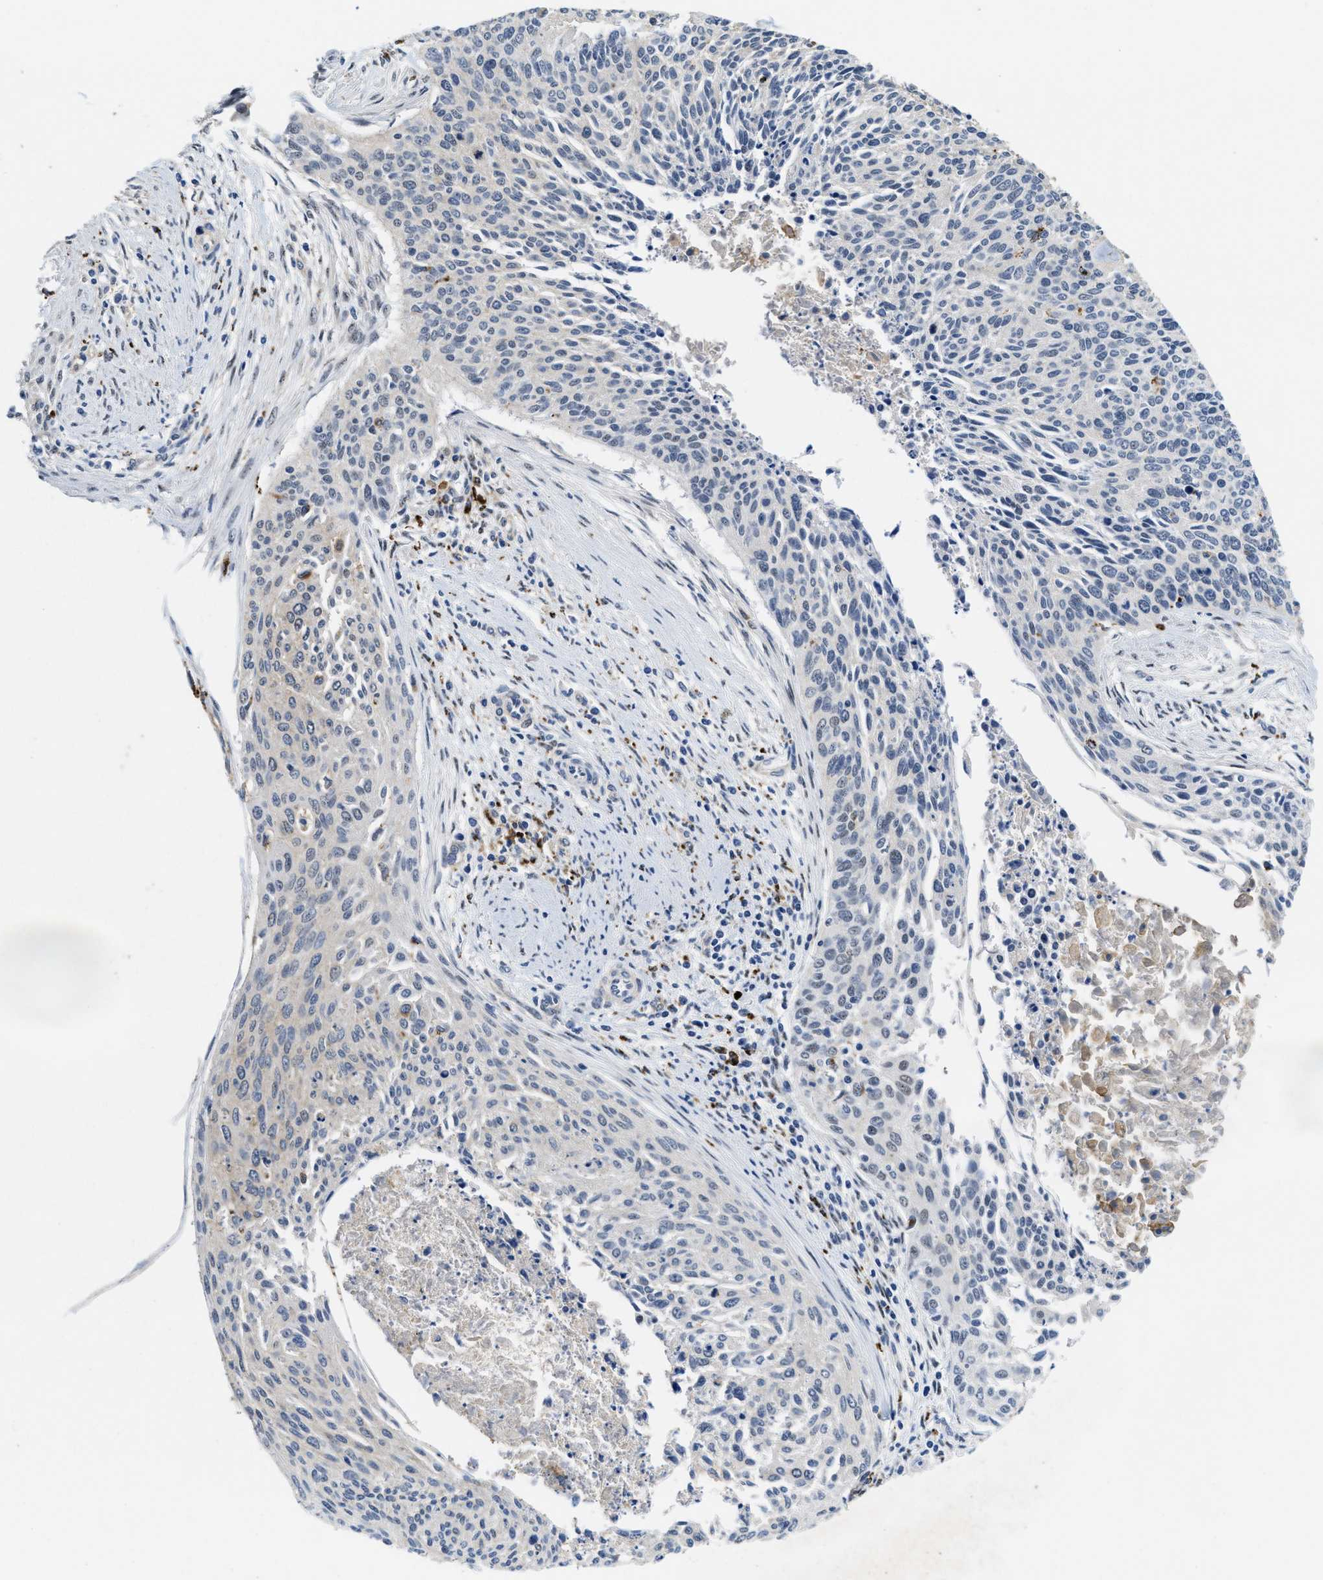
{"staining": {"intensity": "negative", "quantity": "none", "location": "none"}, "tissue": "cervical cancer", "cell_type": "Tumor cells", "image_type": "cancer", "snomed": [{"axis": "morphology", "description": "Squamous cell carcinoma, NOS"}, {"axis": "topography", "description": "Cervix"}], "caption": "This is an immunohistochemistry (IHC) micrograph of human cervical cancer (squamous cell carcinoma). There is no expression in tumor cells.", "gene": "BMPR2", "patient": {"sex": "female", "age": 55}}